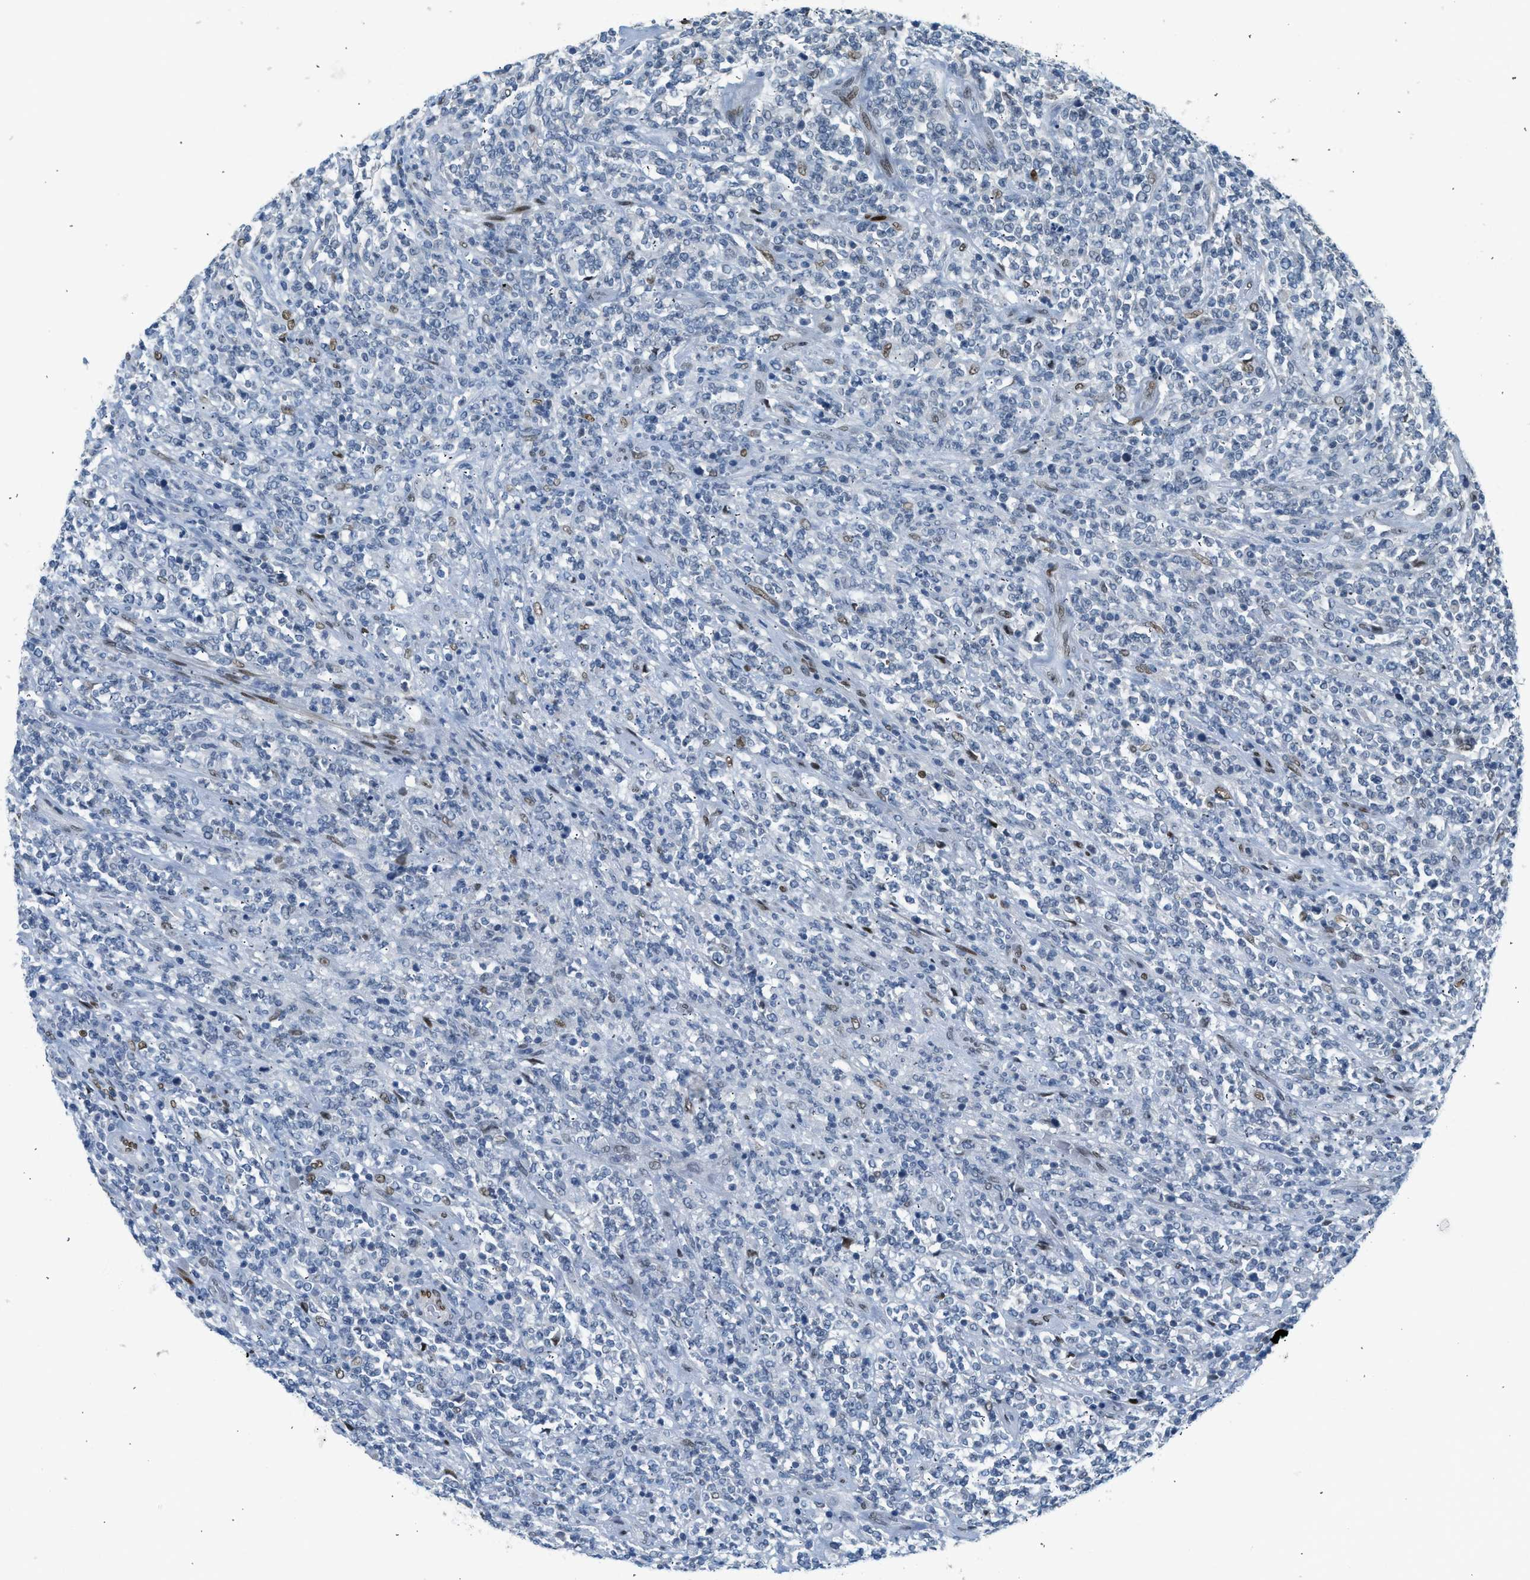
{"staining": {"intensity": "negative", "quantity": "none", "location": "none"}, "tissue": "lymphoma", "cell_type": "Tumor cells", "image_type": "cancer", "snomed": [{"axis": "morphology", "description": "Malignant lymphoma, non-Hodgkin's type, High grade"}, {"axis": "topography", "description": "Soft tissue"}], "caption": "The histopathology image exhibits no significant positivity in tumor cells of lymphoma. (DAB (3,3'-diaminobenzidine) IHC, high magnification).", "gene": "ZBTB20", "patient": {"sex": "male", "age": 18}}